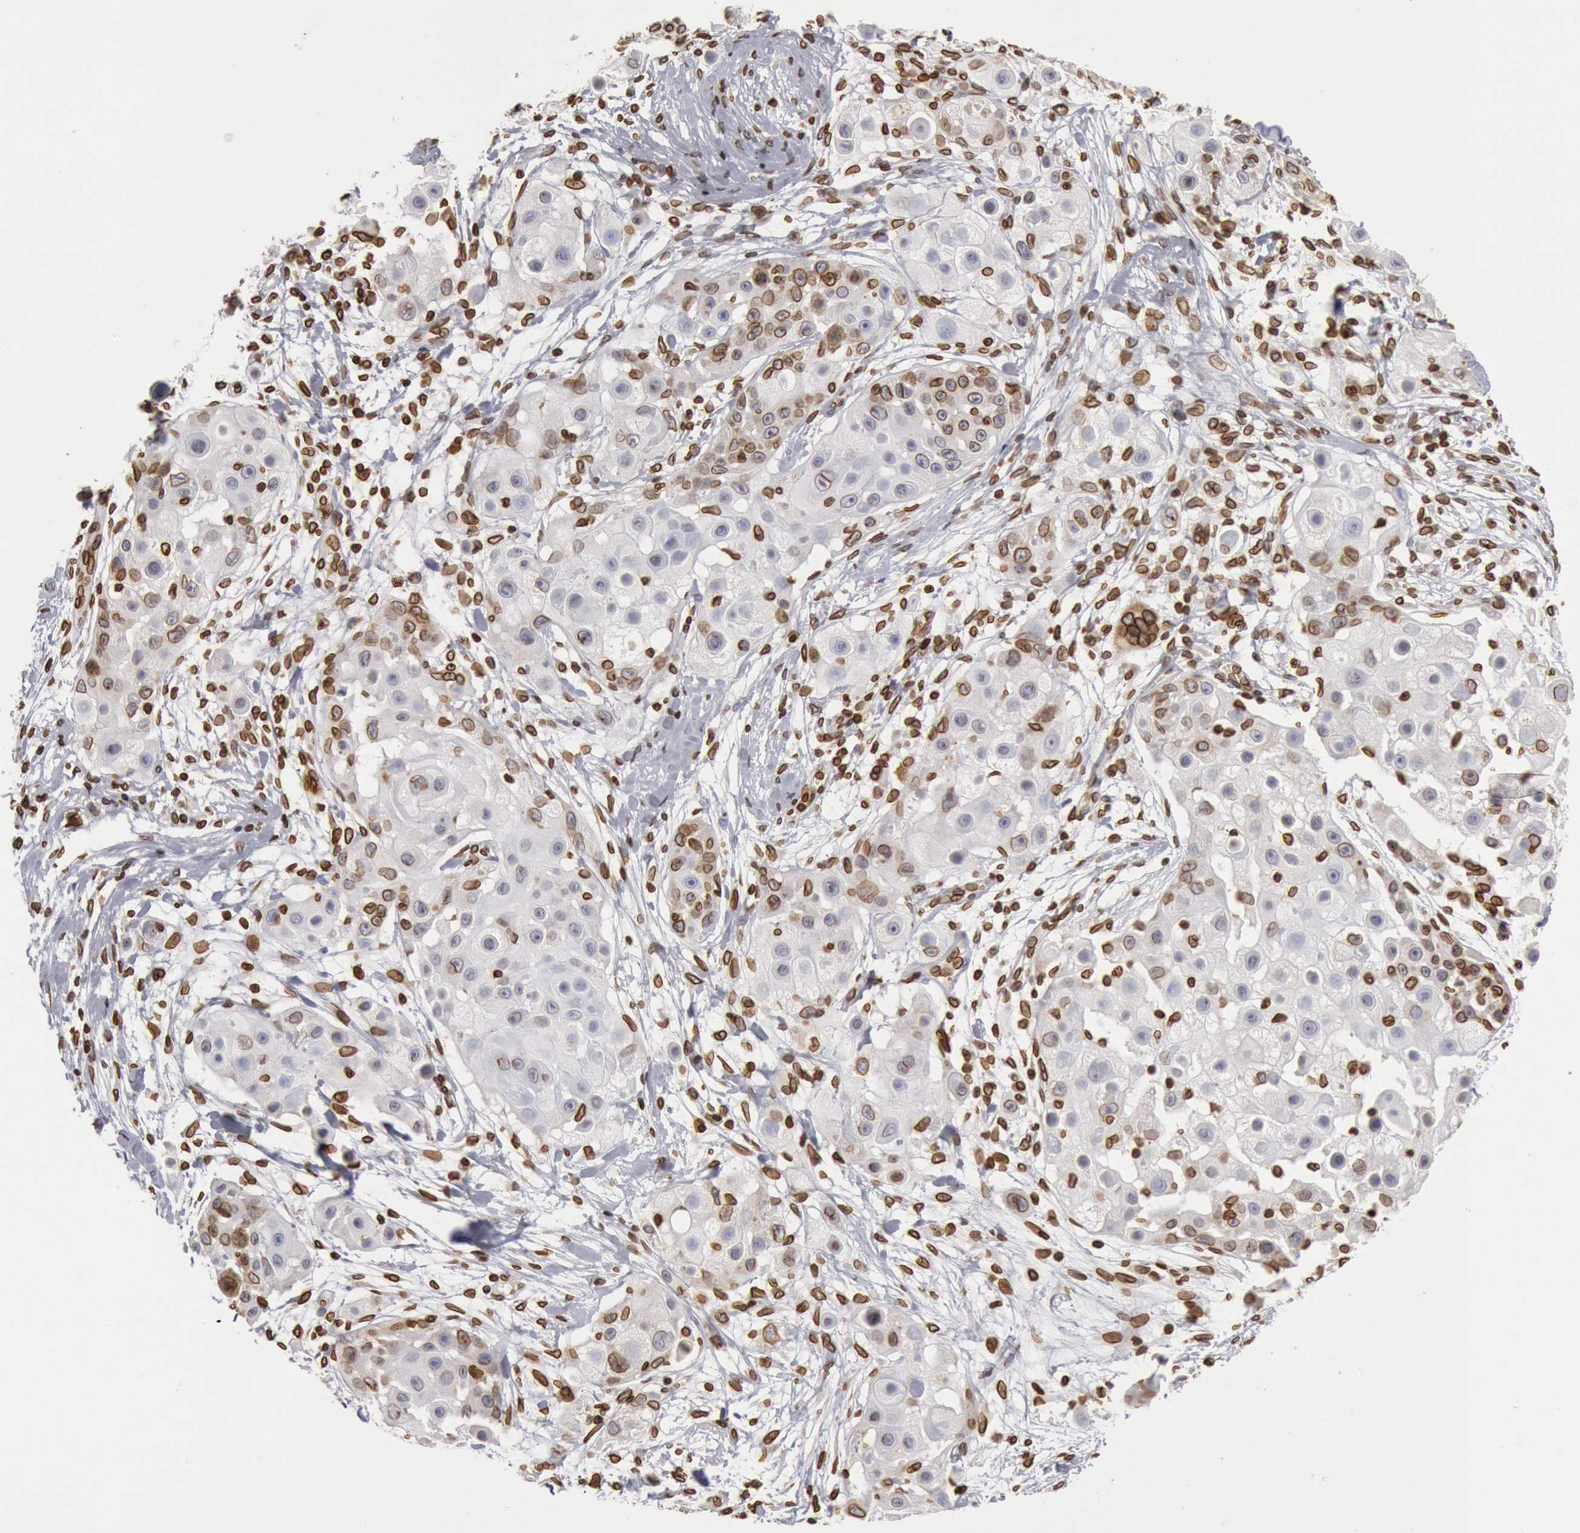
{"staining": {"intensity": "moderate", "quantity": "25%-75%", "location": "cytoplasmic/membranous,nuclear"}, "tissue": "skin cancer", "cell_type": "Tumor cells", "image_type": "cancer", "snomed": [{"axis": "morphology", "description": "Squamous cell carcinoma, NOS"}, {"axis": "topography", "description": "Skin"}], "caption": "An image of human squamous cell carcinoma (skin) stained for a protein reveals moderate cytoplasmic/membranous and nuclear brown staining in tumor cells.", "gene": "SUN2", "patient": {"sex": "female", "age": 57}}